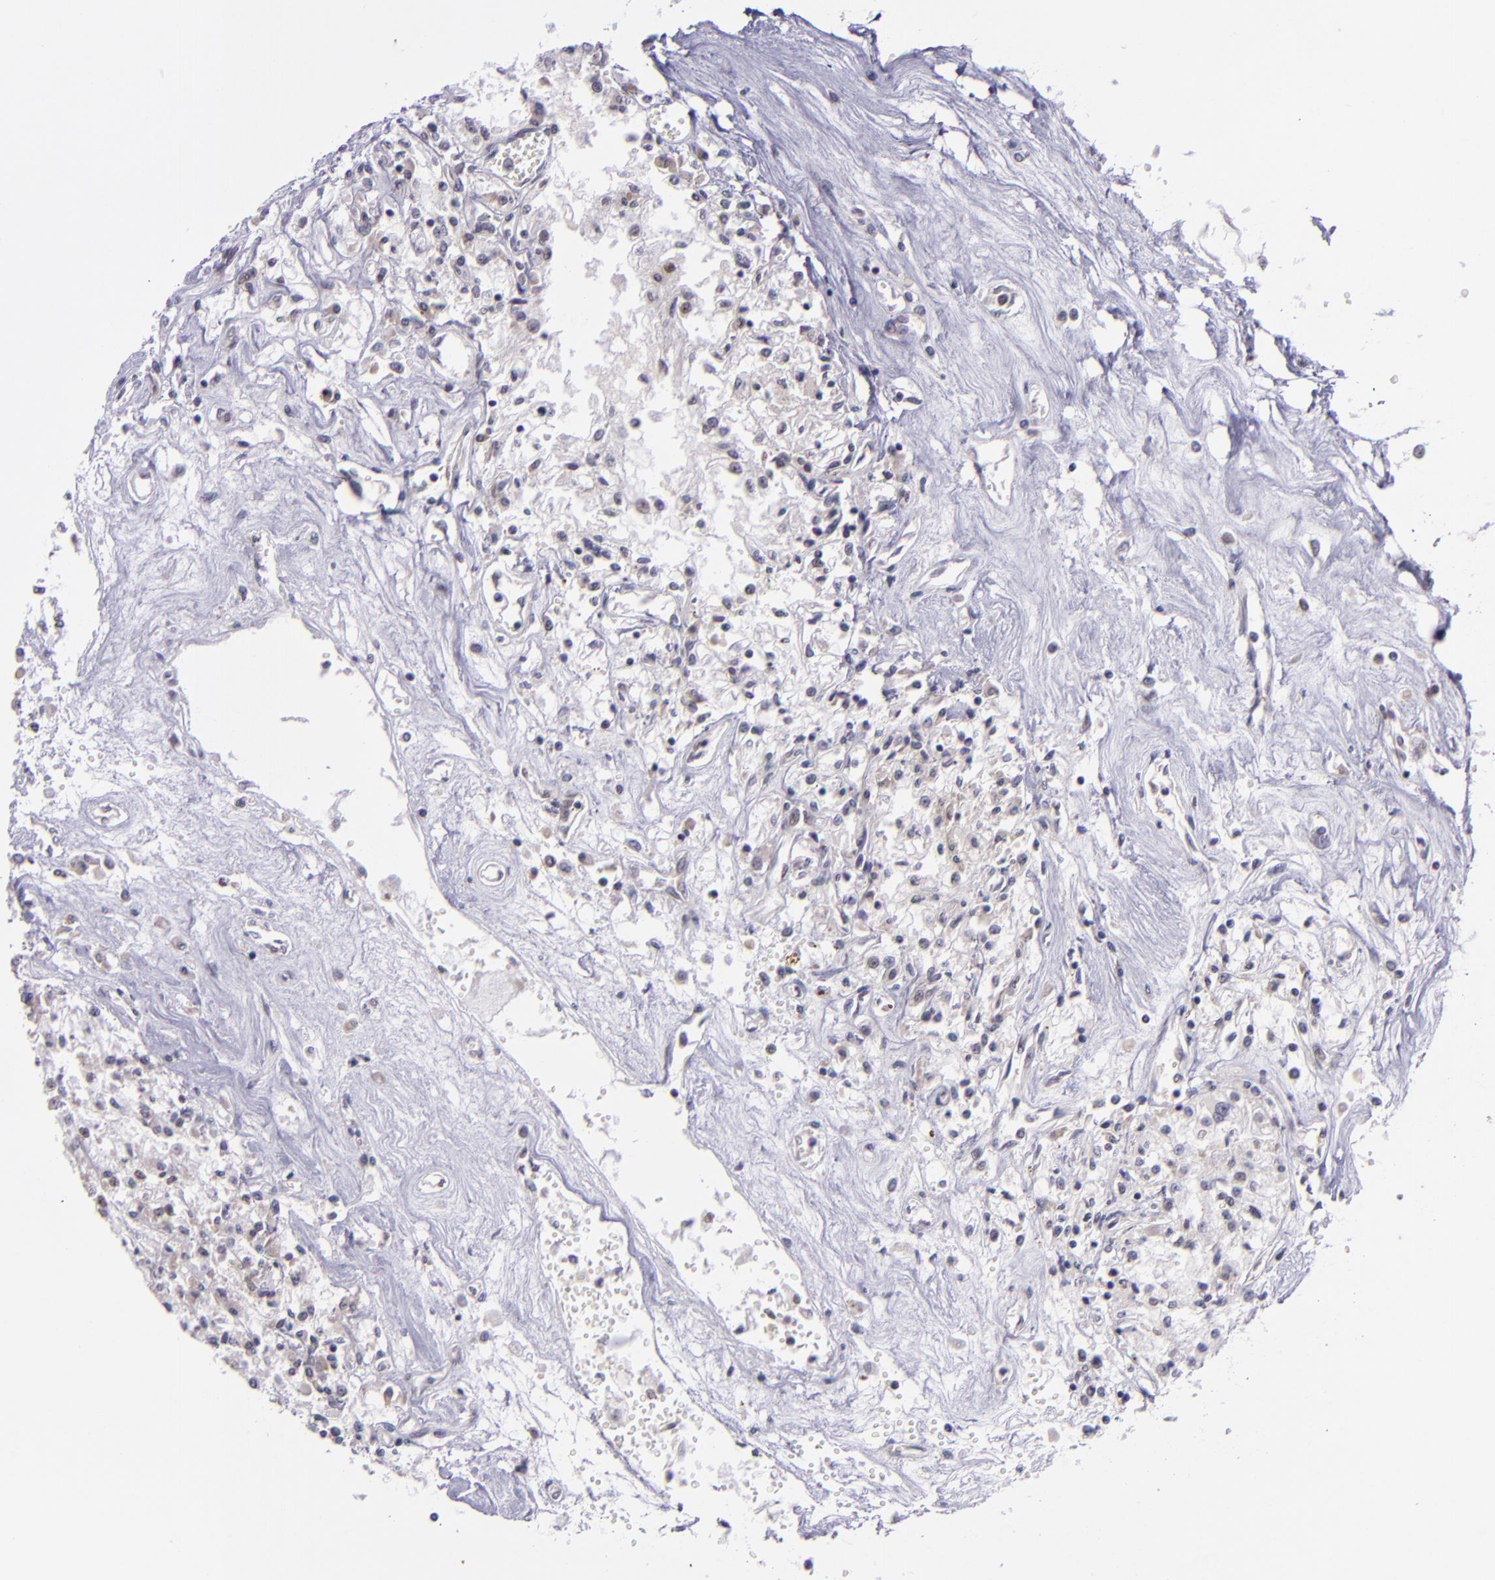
{"staining": {"intensity": "negative", "quantity": "none", "location": "none"}, "tissue": "renal cancer", "cell_type": "Tumor cells", "image_type": "cancer", "snomed": [{"axis": "morphology", "description": "Adenocarcinoma, NOS"}, {"axis": "topography", "description": "Kidney"}], "caption": "Renal adenocarcinoma was stained to show a protein in brown. There is no significant expression in tumor cells.", "gene": "BAG1", "patient": {"sex": "male", "age": 78}}